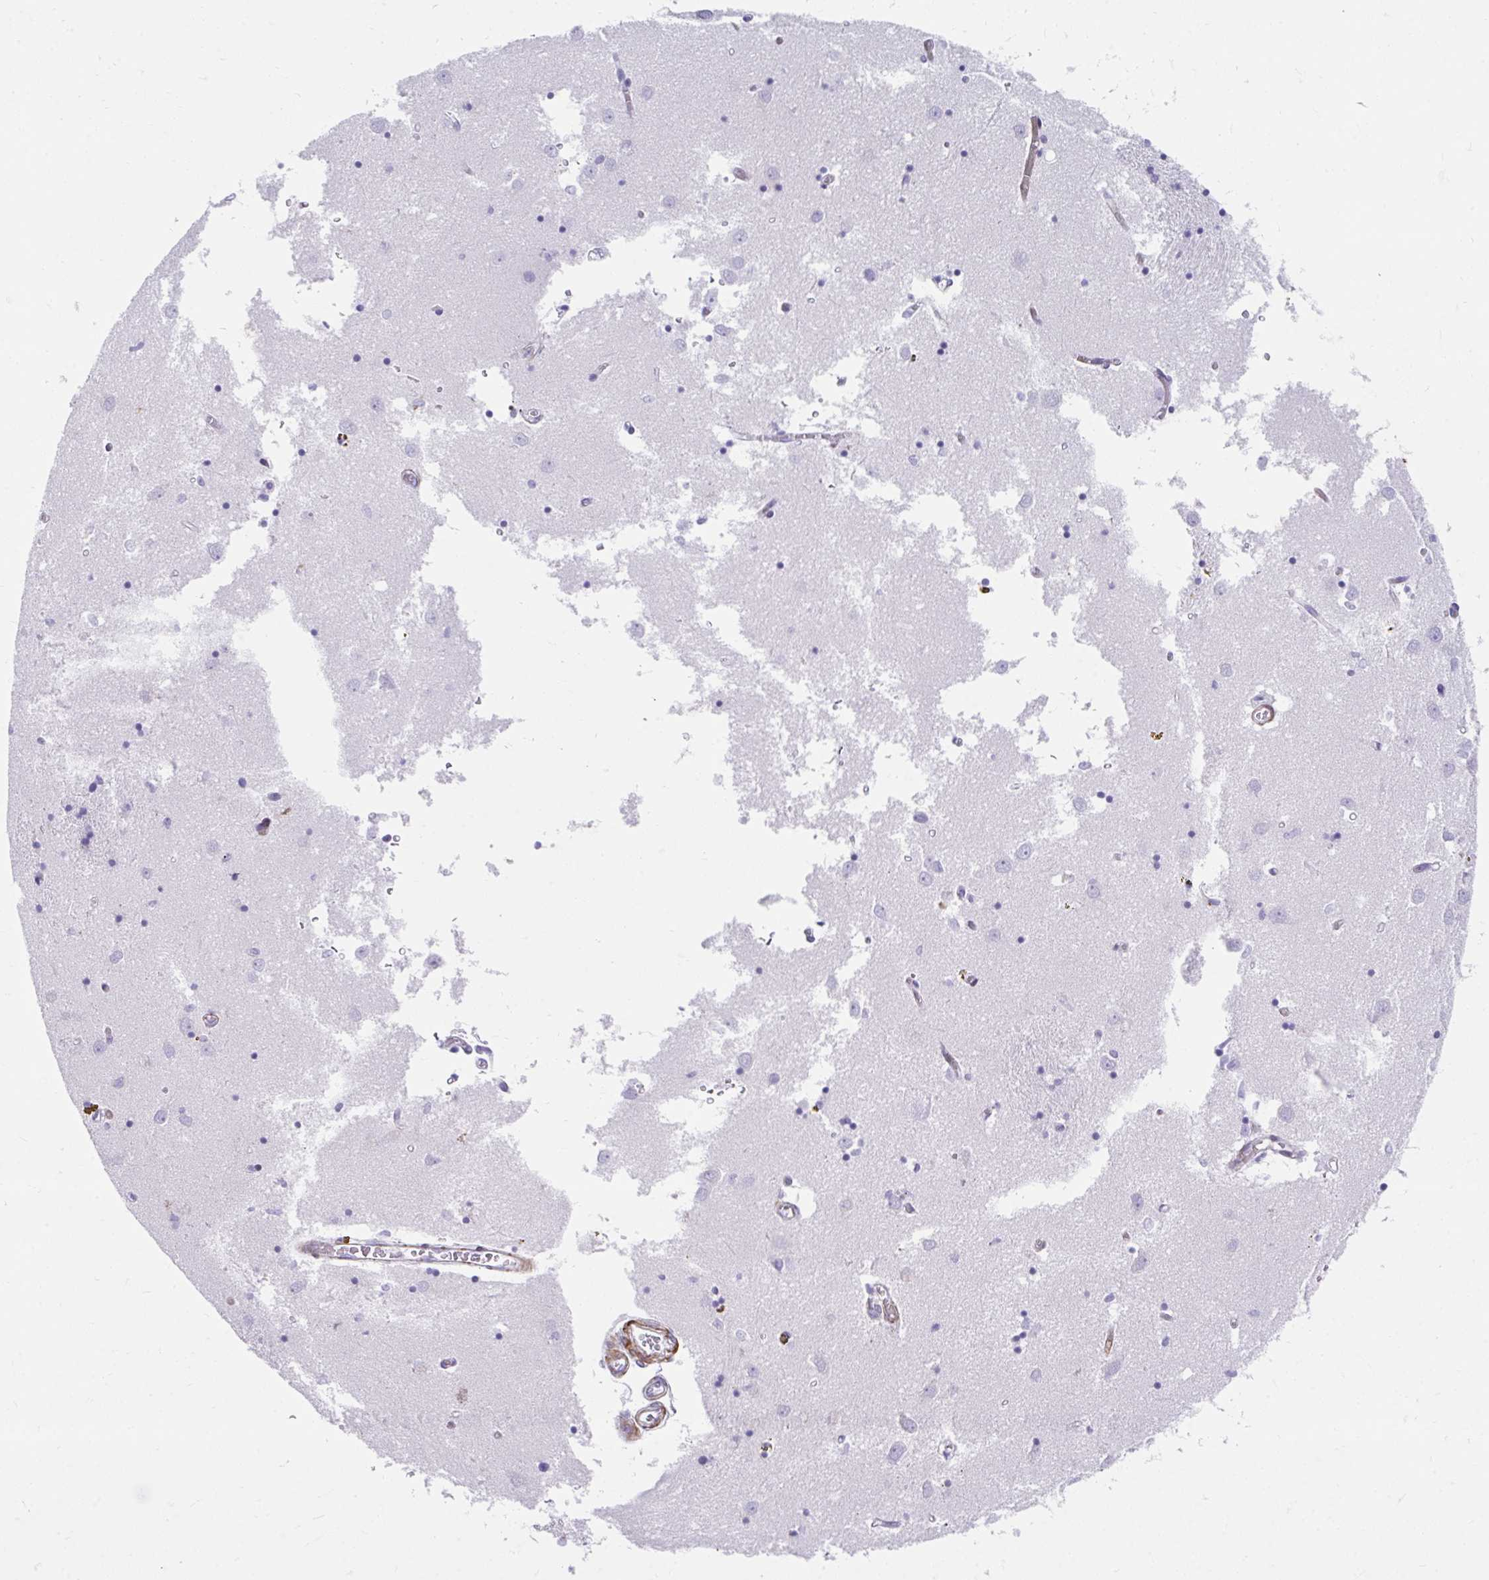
{"staining": {"intensity": "negative", "quantity": "none", "location": "none"}, "tissue": "caudate", "cell_type": "Glial cells", "image_type": "normal", "snomed": [{"axis": "morphology", "description": "Normal tissue, NOS"}, {"axis": "topography", "description": "Lateral ventricle wall"}], "caption": "Protein analysis of unremarkable caudate shows no significant expression in glial cells.", "gene": "CSTB", "patient": {"sex": "male", "age": 70}}